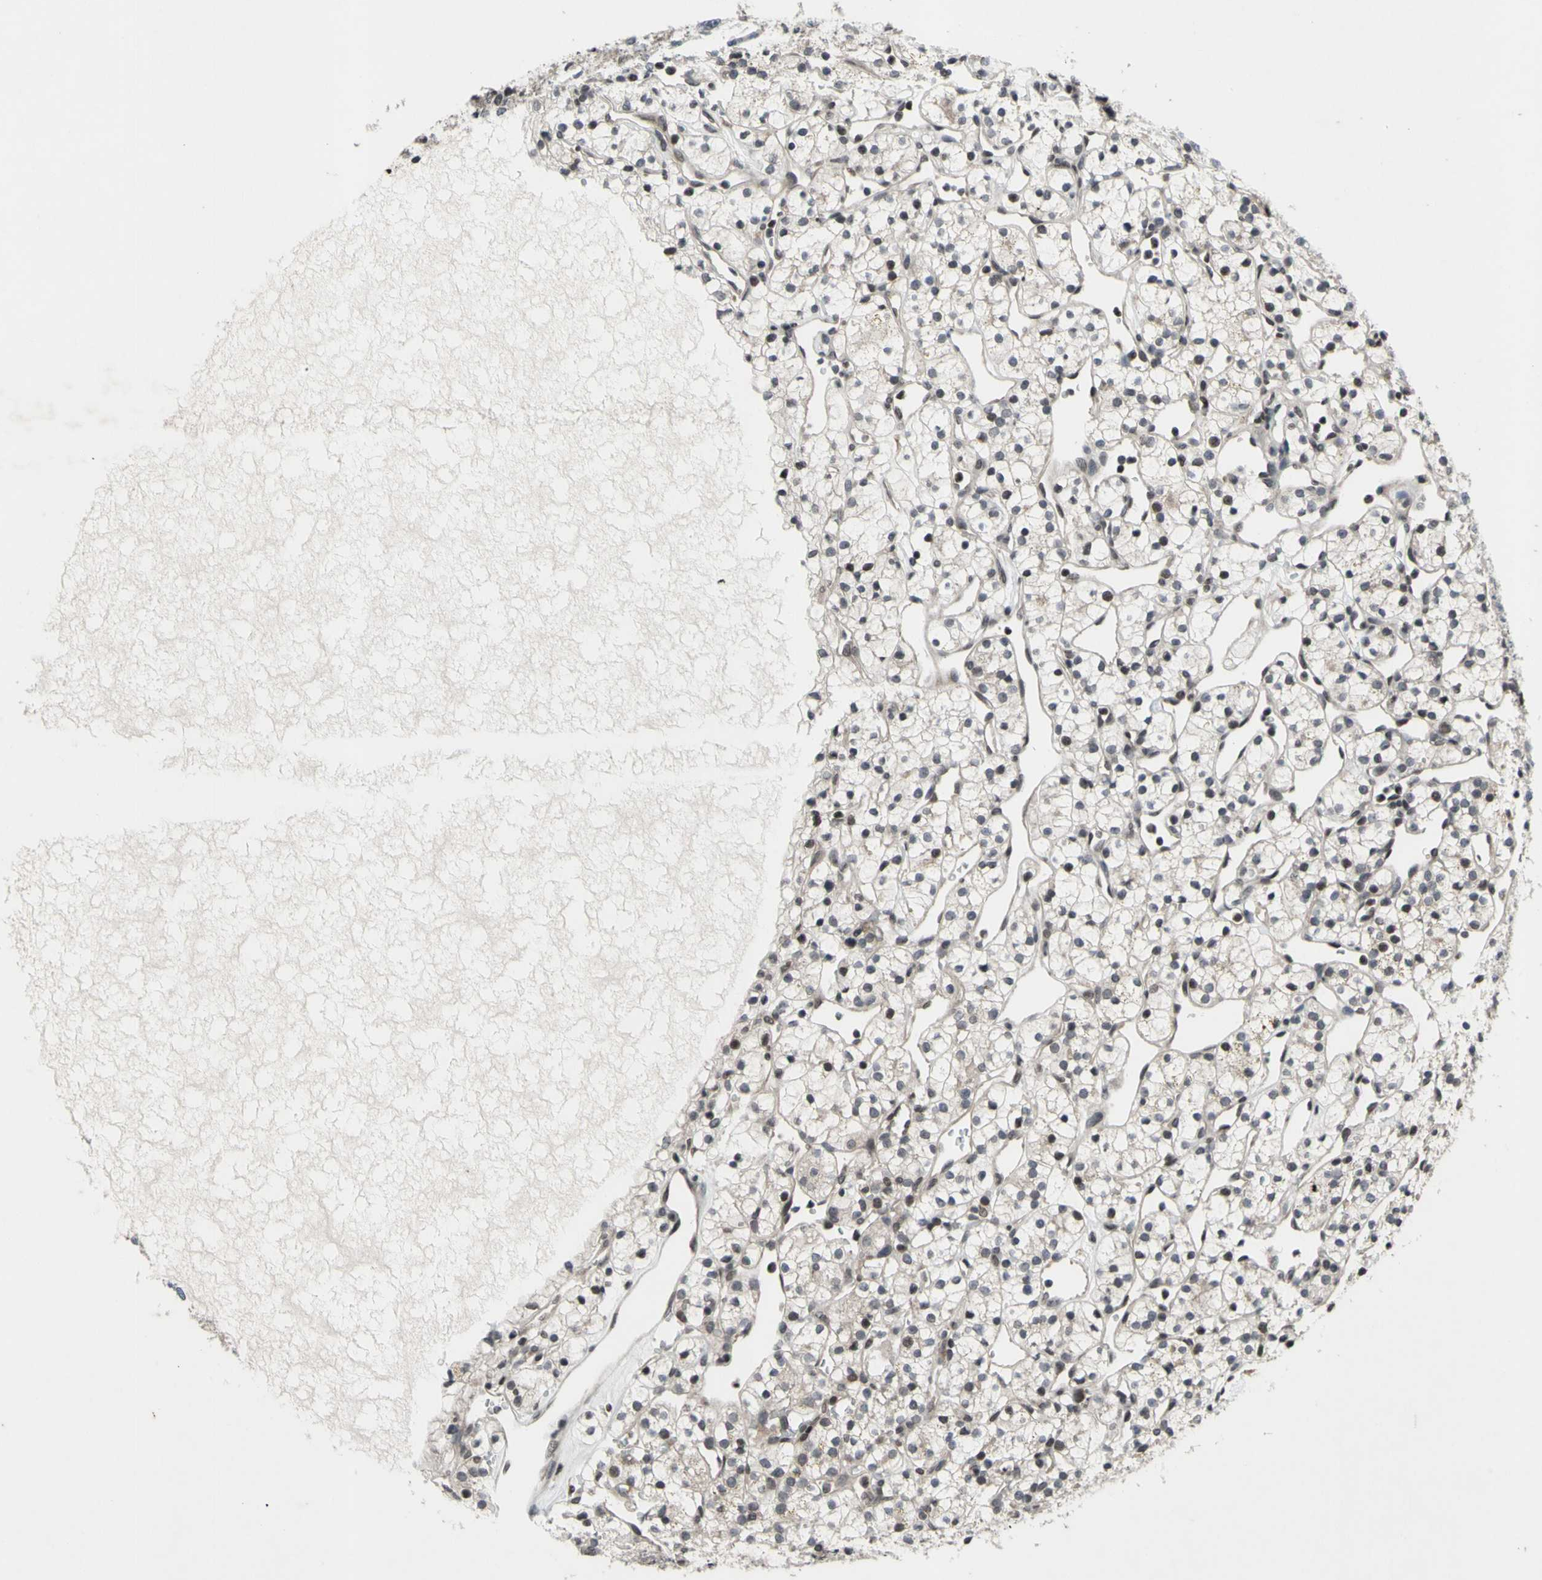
{"staining": {"intensity": "moderate", "quantity": "25%-75%", "location": "nuclear"}, "tissue": "renal cancer", "cell_type": "Tumor cells", "image_type": "cancer", "snomed": [{"axis": "morphology", "description": "Adenocarcinoma, NOS"}, {"axis": "topography", "description": "Kidney"}], "caption": "Renal adenocarcinoma tissue shows moderate nuclear staining in approximately 25%-75% of tumor cells, visualized by immunohistochemistry. The staining was performed using DAB, with brown indicating positive protein expression. Nuclei are stained blue with hematoxylin.", "gene": "XPO1", "patient": {"sex": "female", "age": 60}}